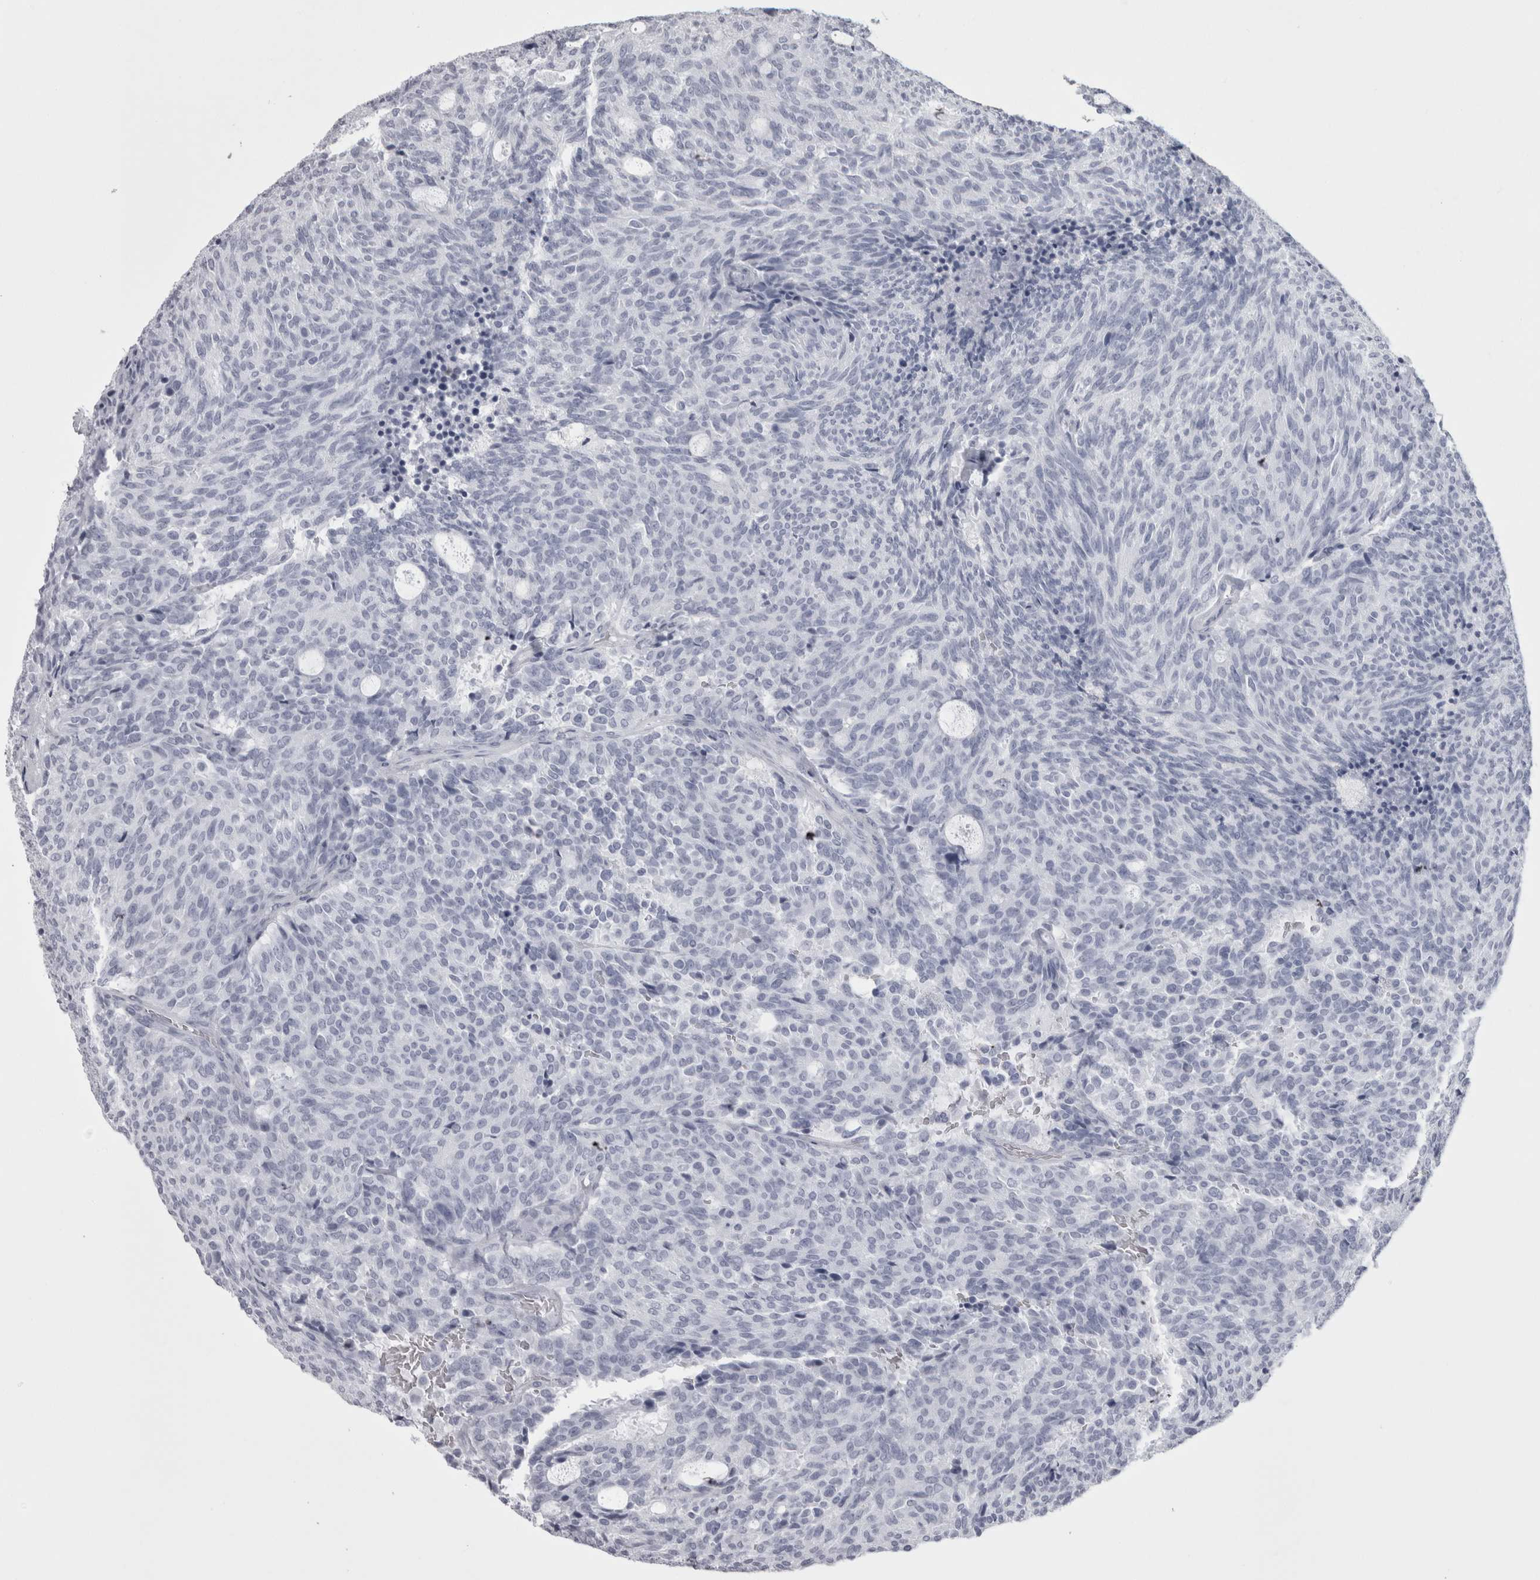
{"staining": {"intensity": "negative", "quantity": "none", "location": "none"}, "tissue": "carcinoid", "cell_type": "Tumor cells", "image_type": "cancer", "snomed": [{"axis": "morphology", "description": "Carcinoid, malignant, NOS"}, {"axis": "topography", "description": "Pancreas"}], "caption": "The IHC micrograph has no significant staining in tumor cells of carcinoid (malignant) tissue. The staining was performed using DAB to visualize the protein expression in brown, while the nuclei were stained in blue with hematoxylin (Magnification: 20x).", "gene": "SKAP1", "patient": {"sex": "female", "age": 54}}